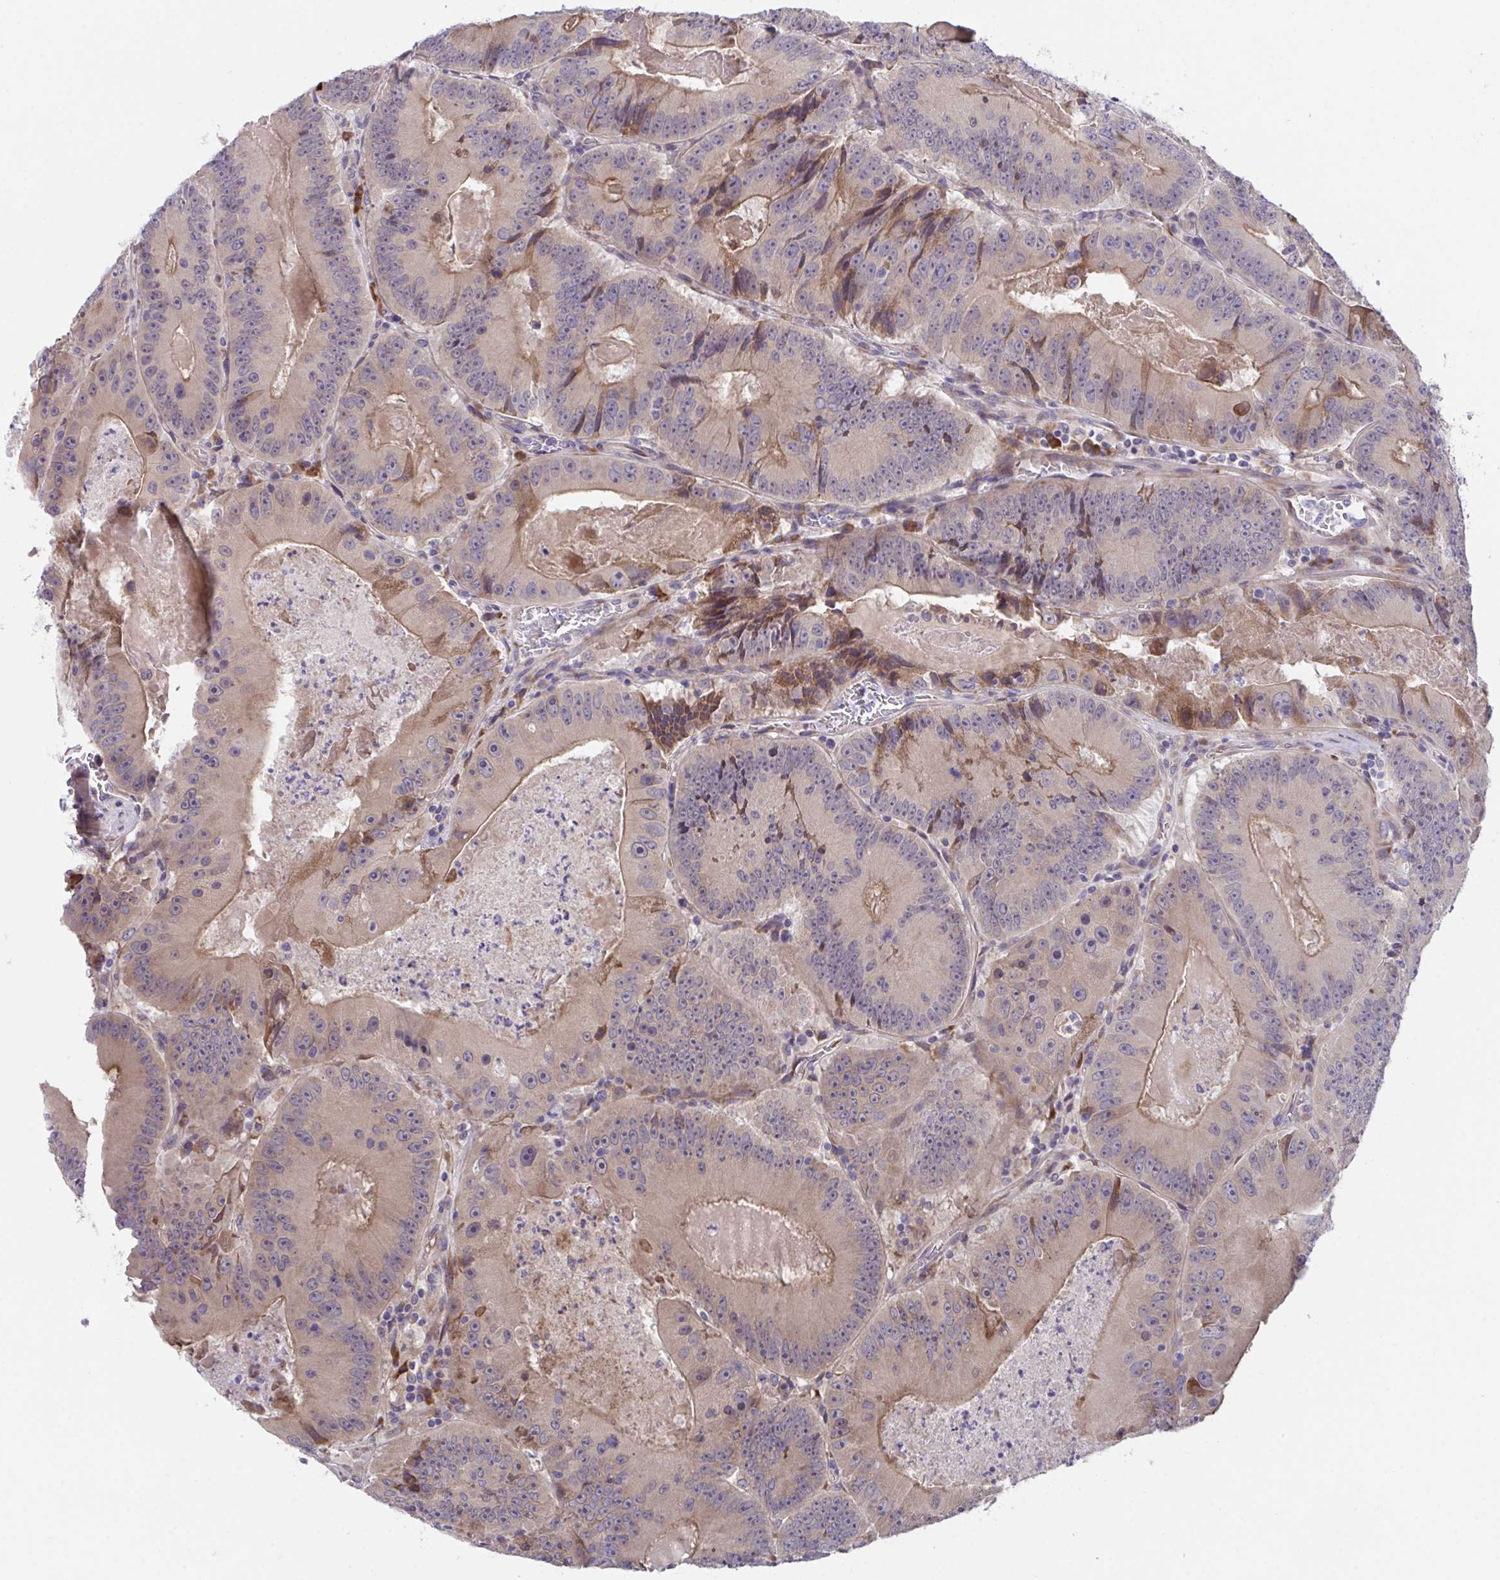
{"staining": {"intensity": "moderate", "quantity": "25%-75%", "location": "cytoplasmic/membranous"}, "tissue": "colorectal cancer", "cell_type": "Tumor cells", "image_type": "cancer", "snomed": [{"axis": "morphology", "description": "Adenocarcinoma, NOS"}, {"axis": "topography", "description": "Colon"}], "caption": "The histopathology image exhibits a brown stain indicating the presence of a protein in the cytoplasmic/membranous of tumor cells in colorectal adenocarcinoma. (brown staining indicates protein expression, while blue staining denotes nuclei).", "gene": "SUSD4", "patient": {"sex": "female", "age": 86}}